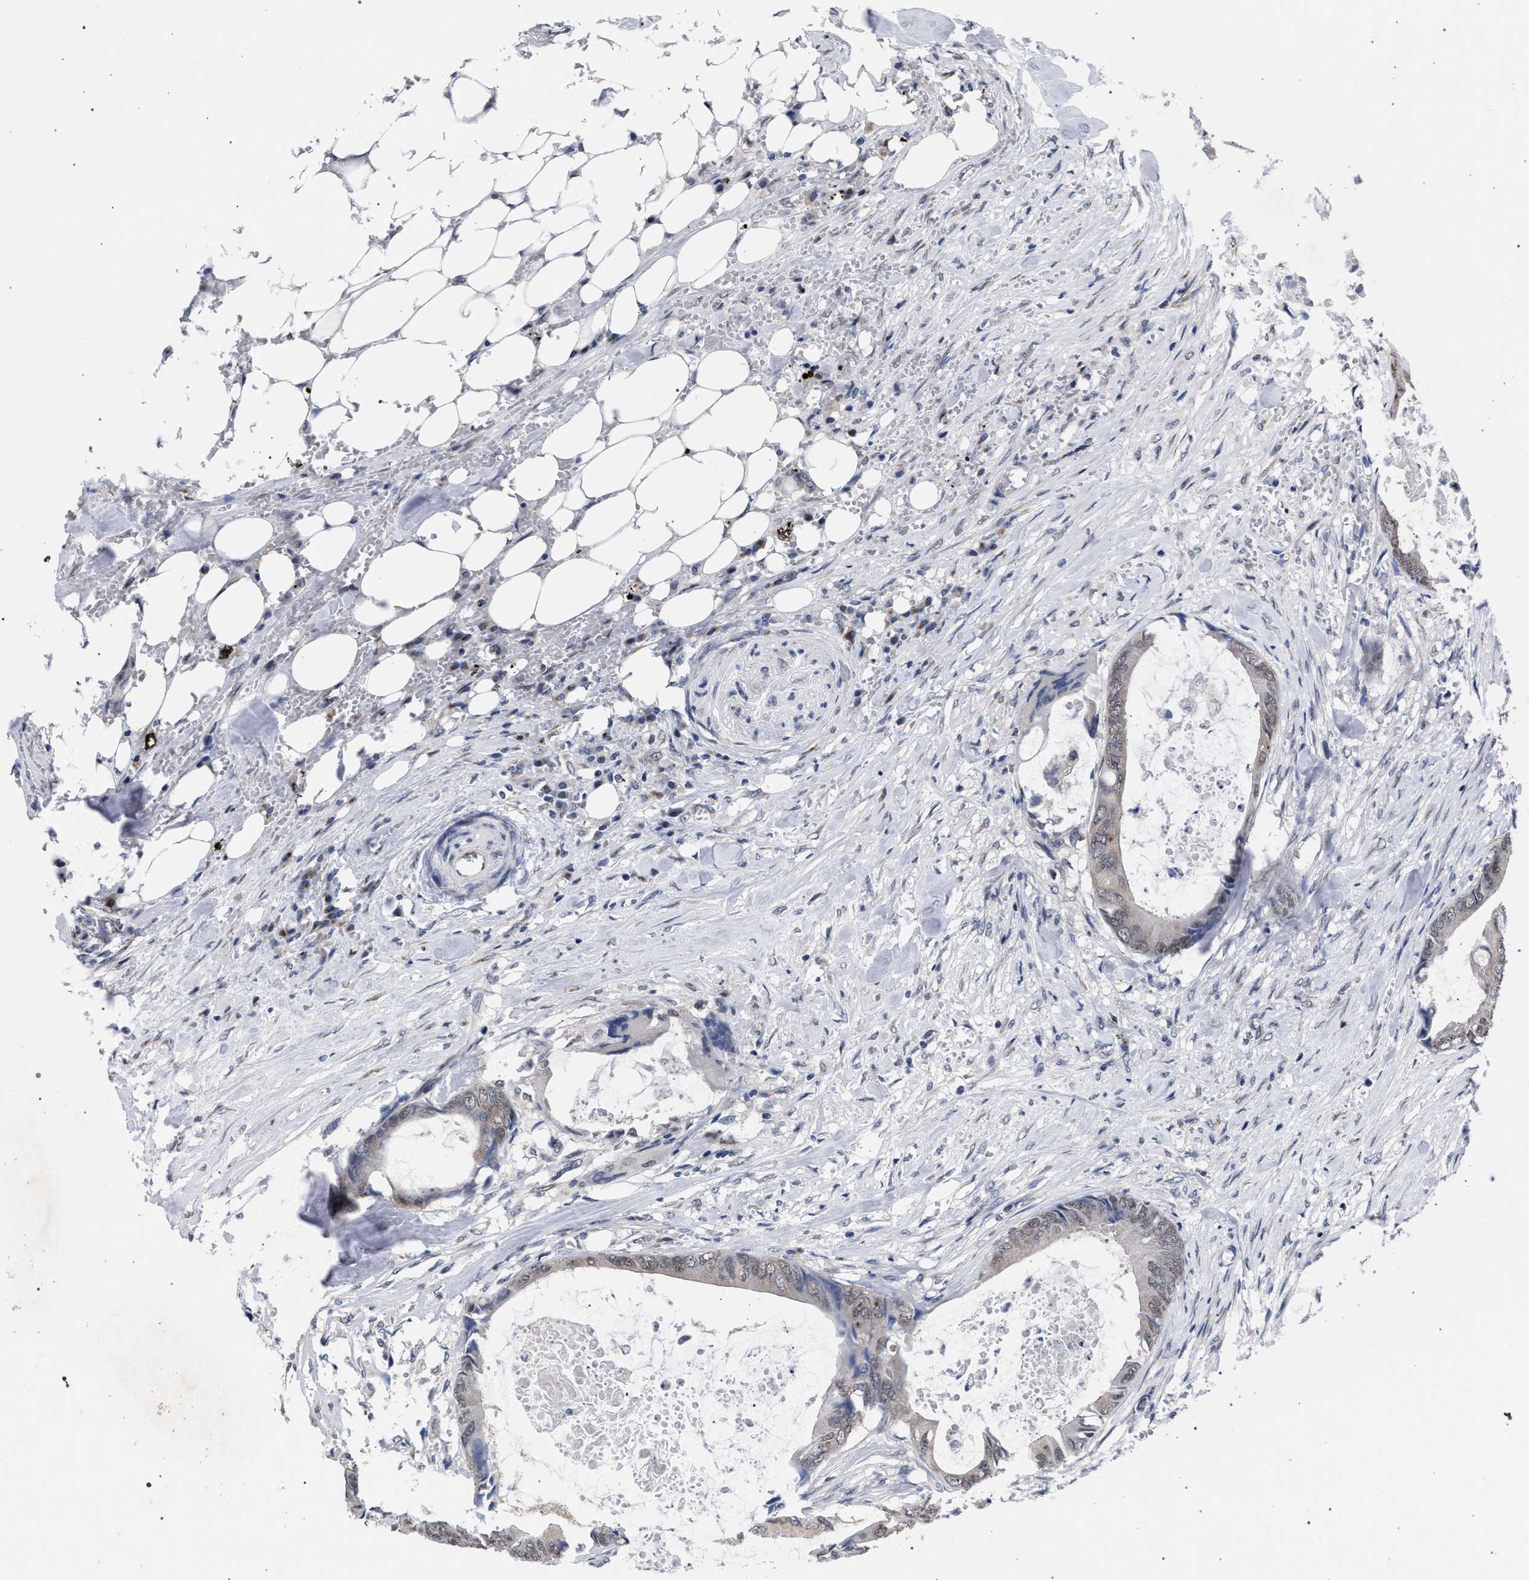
{"staining": {"intensity": "negative", "quantity": "none", "location": "none"}, "tissue": "colorectal cancer", "cell_type": "Tumor cells", "image_type": "cancer", "snomed": [{"axis": "morphology", "description": "Normal tissue, NOS"}, {"axis": "morphology", "description": "Adenocarcinoma, NOS"}, {"axis": "topography", "description": "Rectum"}, {"axis": "topography", "description": "Peripheral nerve tissue"}], "caption": "Immunohistochemical staining of adenocarcinoma (colorectal) shows no significant expression in tumor cells. (Brightfield microscopy of DAB (3,3'-diaminobenzidine) immunohistochemistry at high magnification).", "gene": "GOLGA2", "patient": {"sex": "female", "age": 77}}